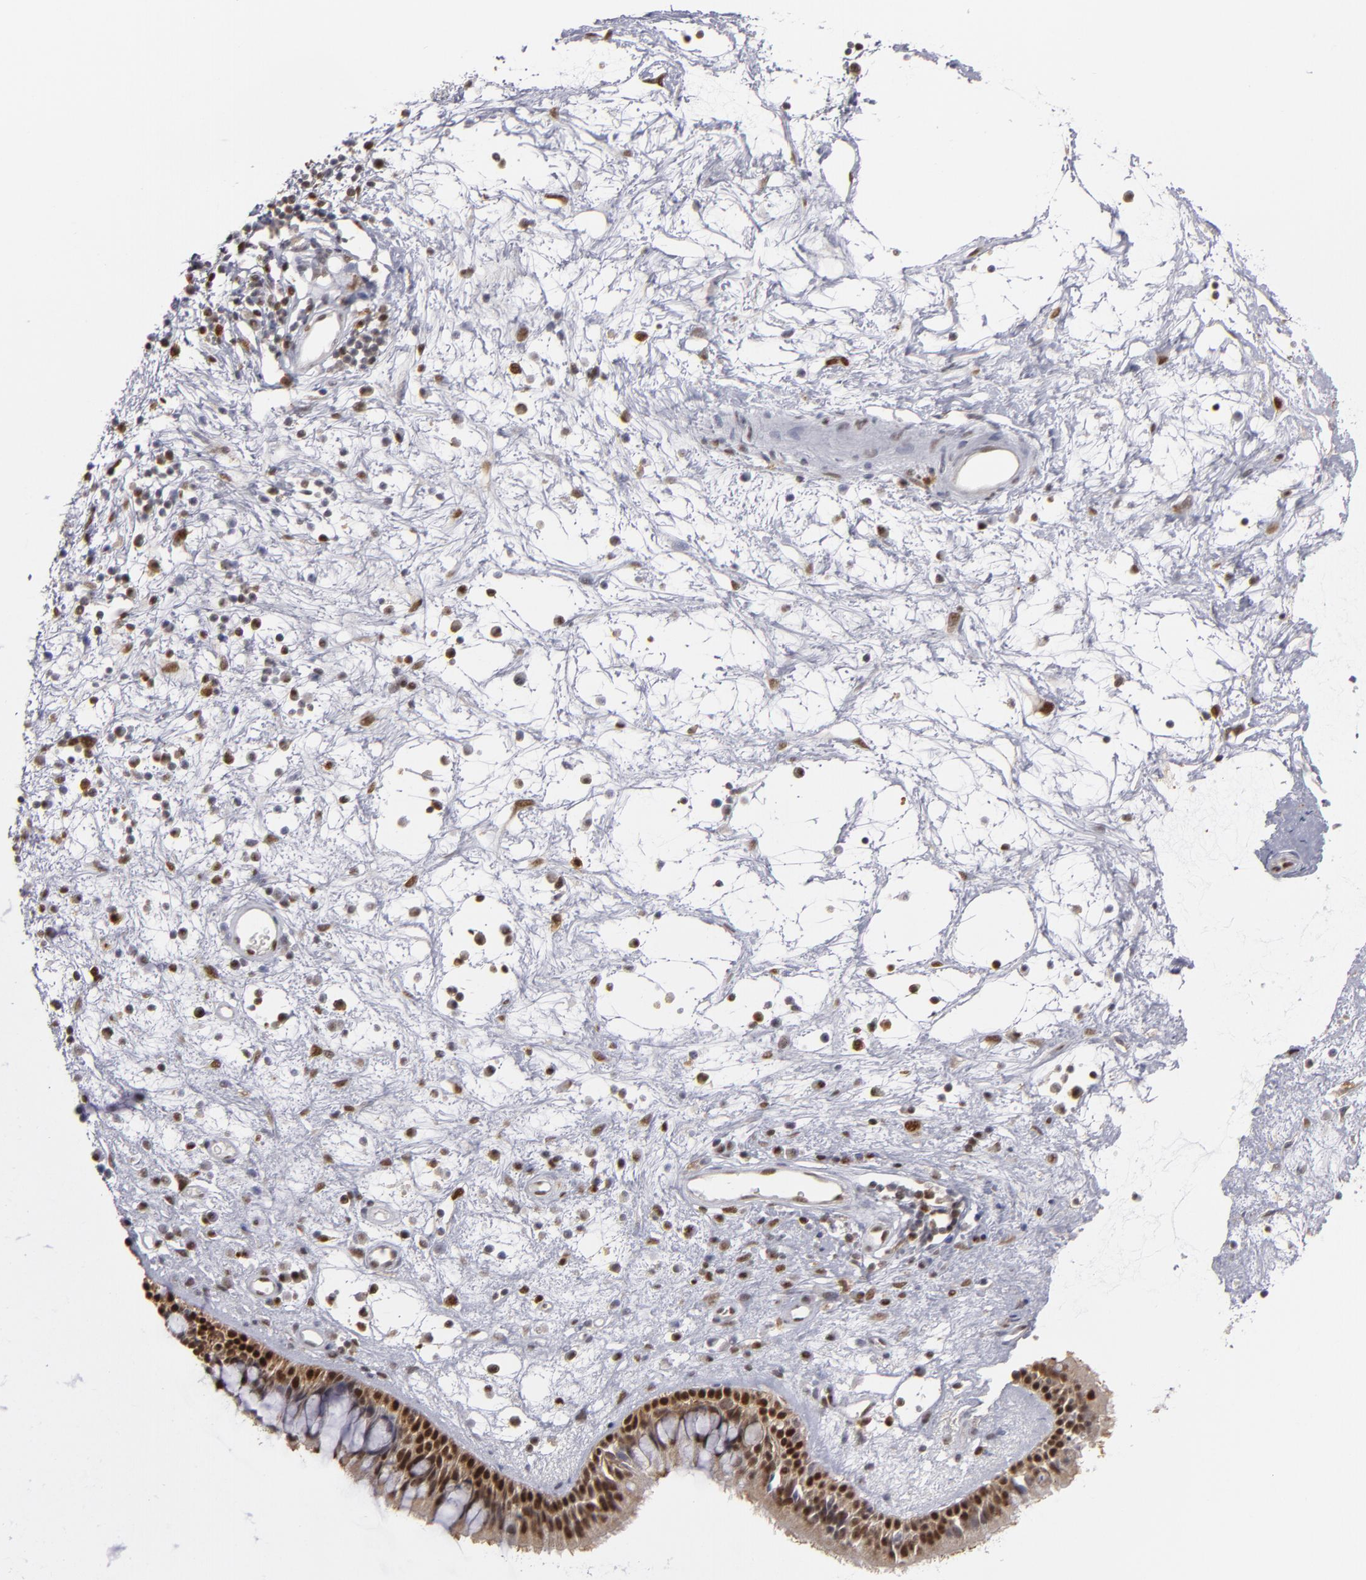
{"staining": {"intensity": "moderate", "quantity": ">75%", "location": "cytoplasmic/membranous,nuclear"}, "tissue": "nasopharynx", "cell_type": "Respiratory epithelial cells", "image_type": "normal", "snomed": [{"axis": "morphology", "description": "Normal tissue, NOS"}, {"axis": "morphology", "description": "Inflammation, NOS"}, {"axis": "topography", "description": "Nasopharynx"}], "caption": "Nasopharynx stained with a brown dye demonstrates moderate cytoplasmic/membranous,nuclear positive expression in approximately >75% of respiratory epithelial cells.", "gene": "GSR", "patient": {"sex": "male", "age": 48}}